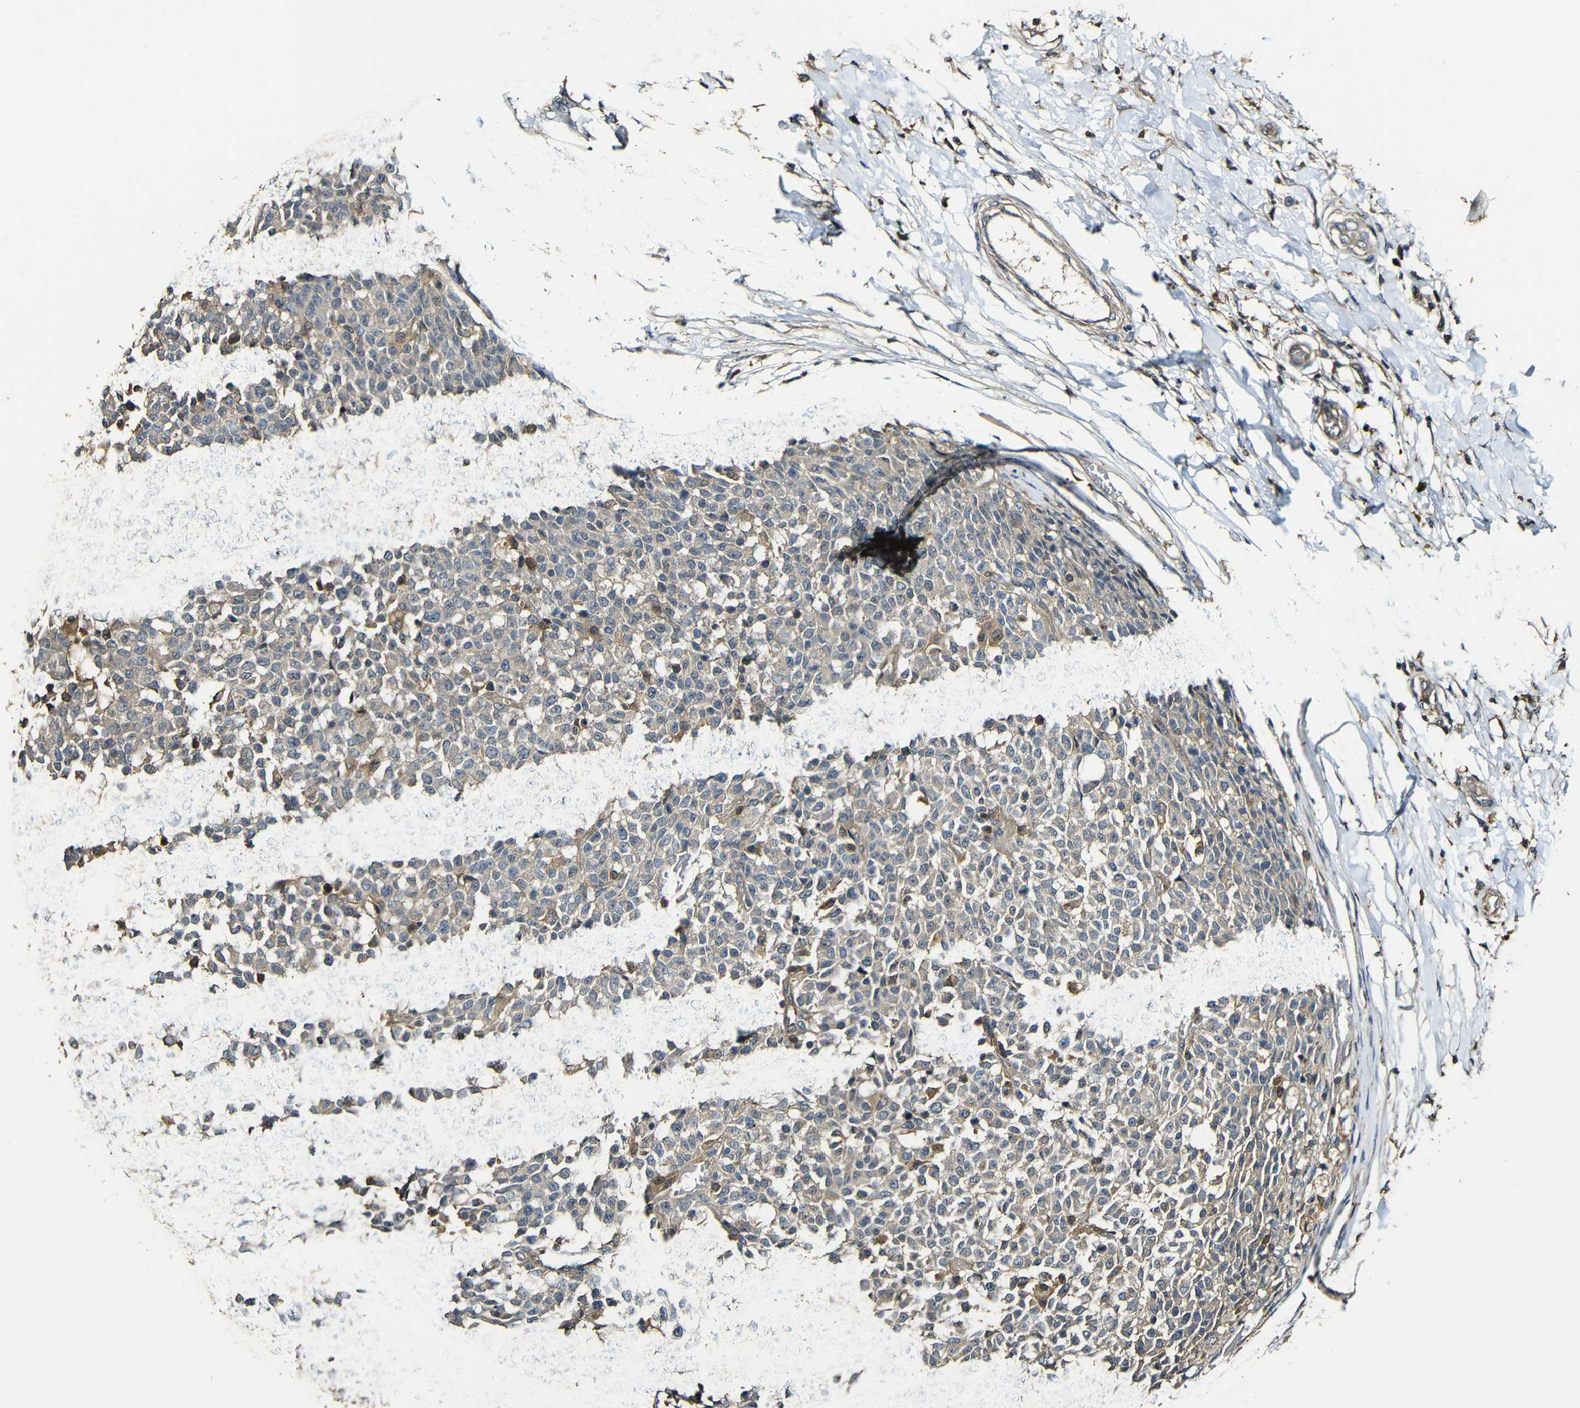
{"staining": {"intensity": "weak", "quantity": ">75%", "location": "cytoplasmic/membranous"}, "tissue": "testis cancer", "cell_type": "Tumor cells", "image_type": "cancer", "snomed": [{"axis": "morphology", "description": "Seminoma, NOS"}, {"axis": "topography", "description": "Testis"}], "caption": "A high-resolution micrograph shows IHC staining of testis cancer, which shows weak cytoplasmic/membranous staining in about >75% of tumor cells.", "gene": "CASP8", "patient": {"sex": "male", "age": 59}}